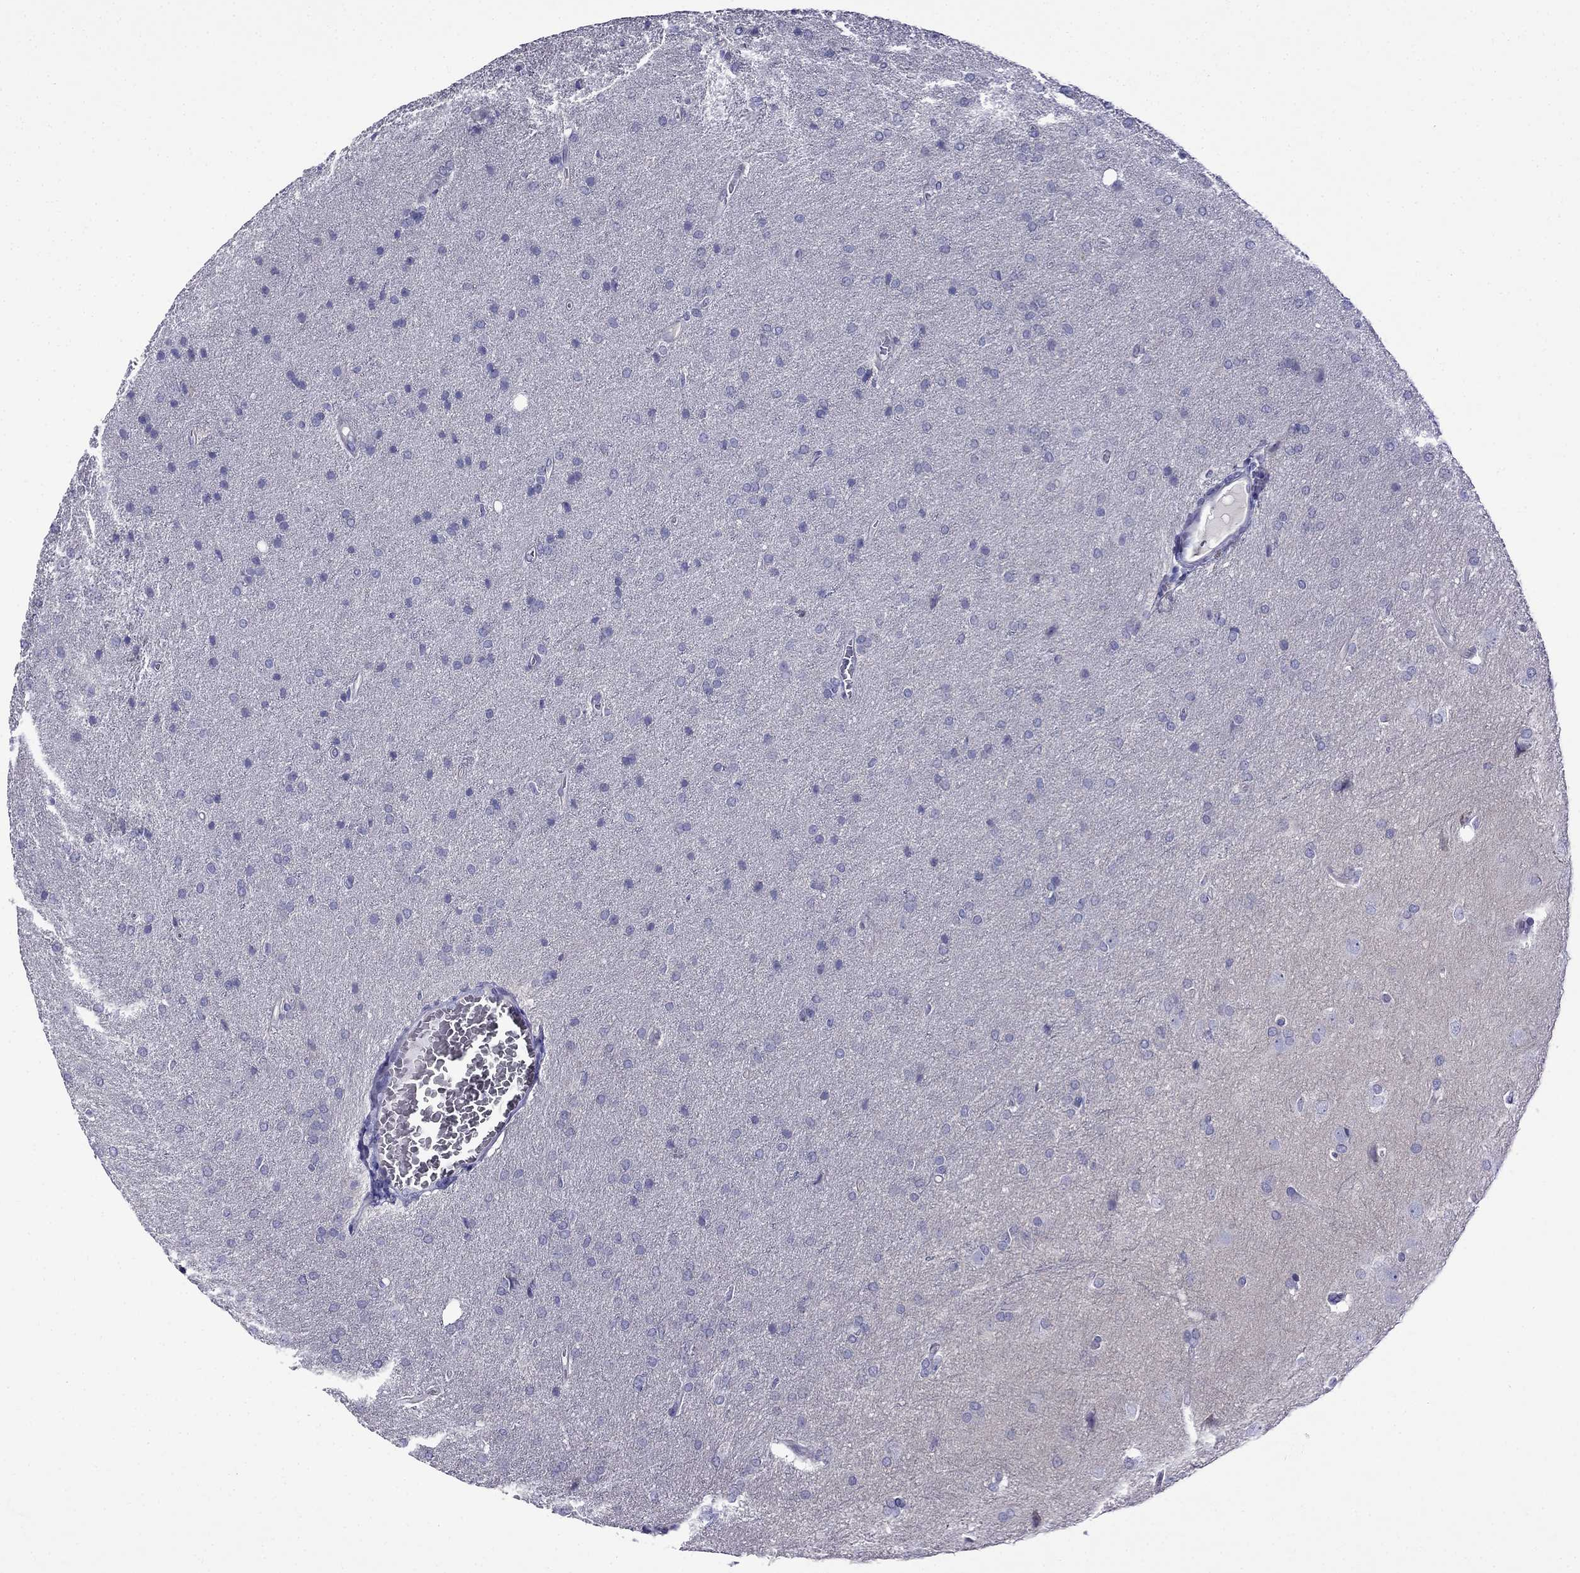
{"staining": {"intensity": "negative", "quantity": "none", "location": "none"}, "tissue": "glioma", "cell_type": "Tumor cells", "image_type": "cancer", "snomed": [{"axis": "morphology", "description": "Glioma, malignant, Low grade"}, {"axis": "topography", "description": "Brain"}], "caption": "An image of glioma stained for a protein shows no brown staining in tumor cells.", "gene": "PATE1", "patient": {"sex": "female", "age": 32}}